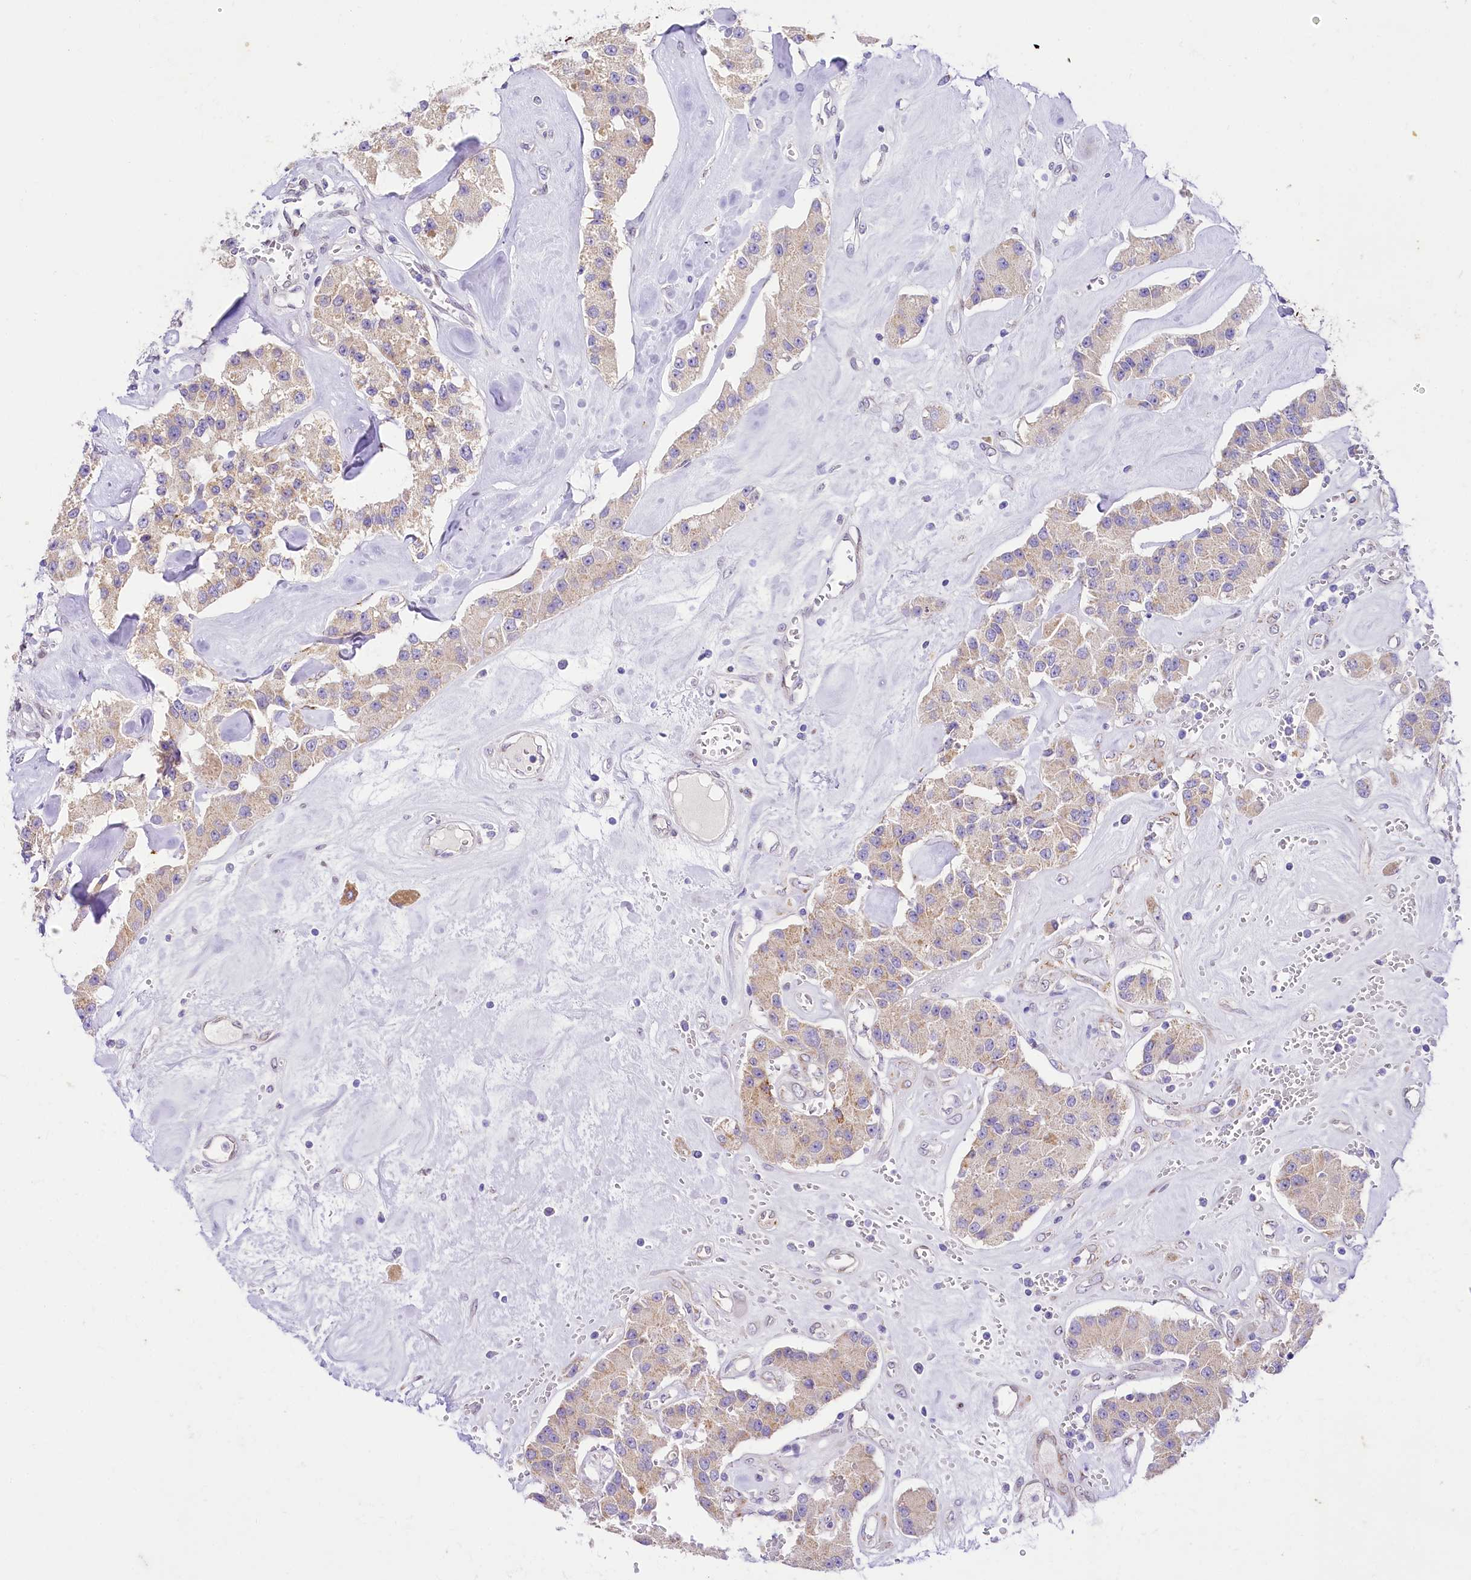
{"staining": {"intensity": "weak", "quantity": "<25%", "location": "cytoplasmic/membranous"}, "tissue": "carcinoid", "cell_type": "Tumor cells", "image_type": "cancer", "snomed": [{"axis": "morphology", "description": "Carcinoid, malignant, NOS"}, {"axis": "topography", "description": "Pancreas"}], "caption": "There is no significant positivity in tumor cells of carcinoid.", "gene": "PPIP5K2", "patient": {"sex": "male", "age": 41}}